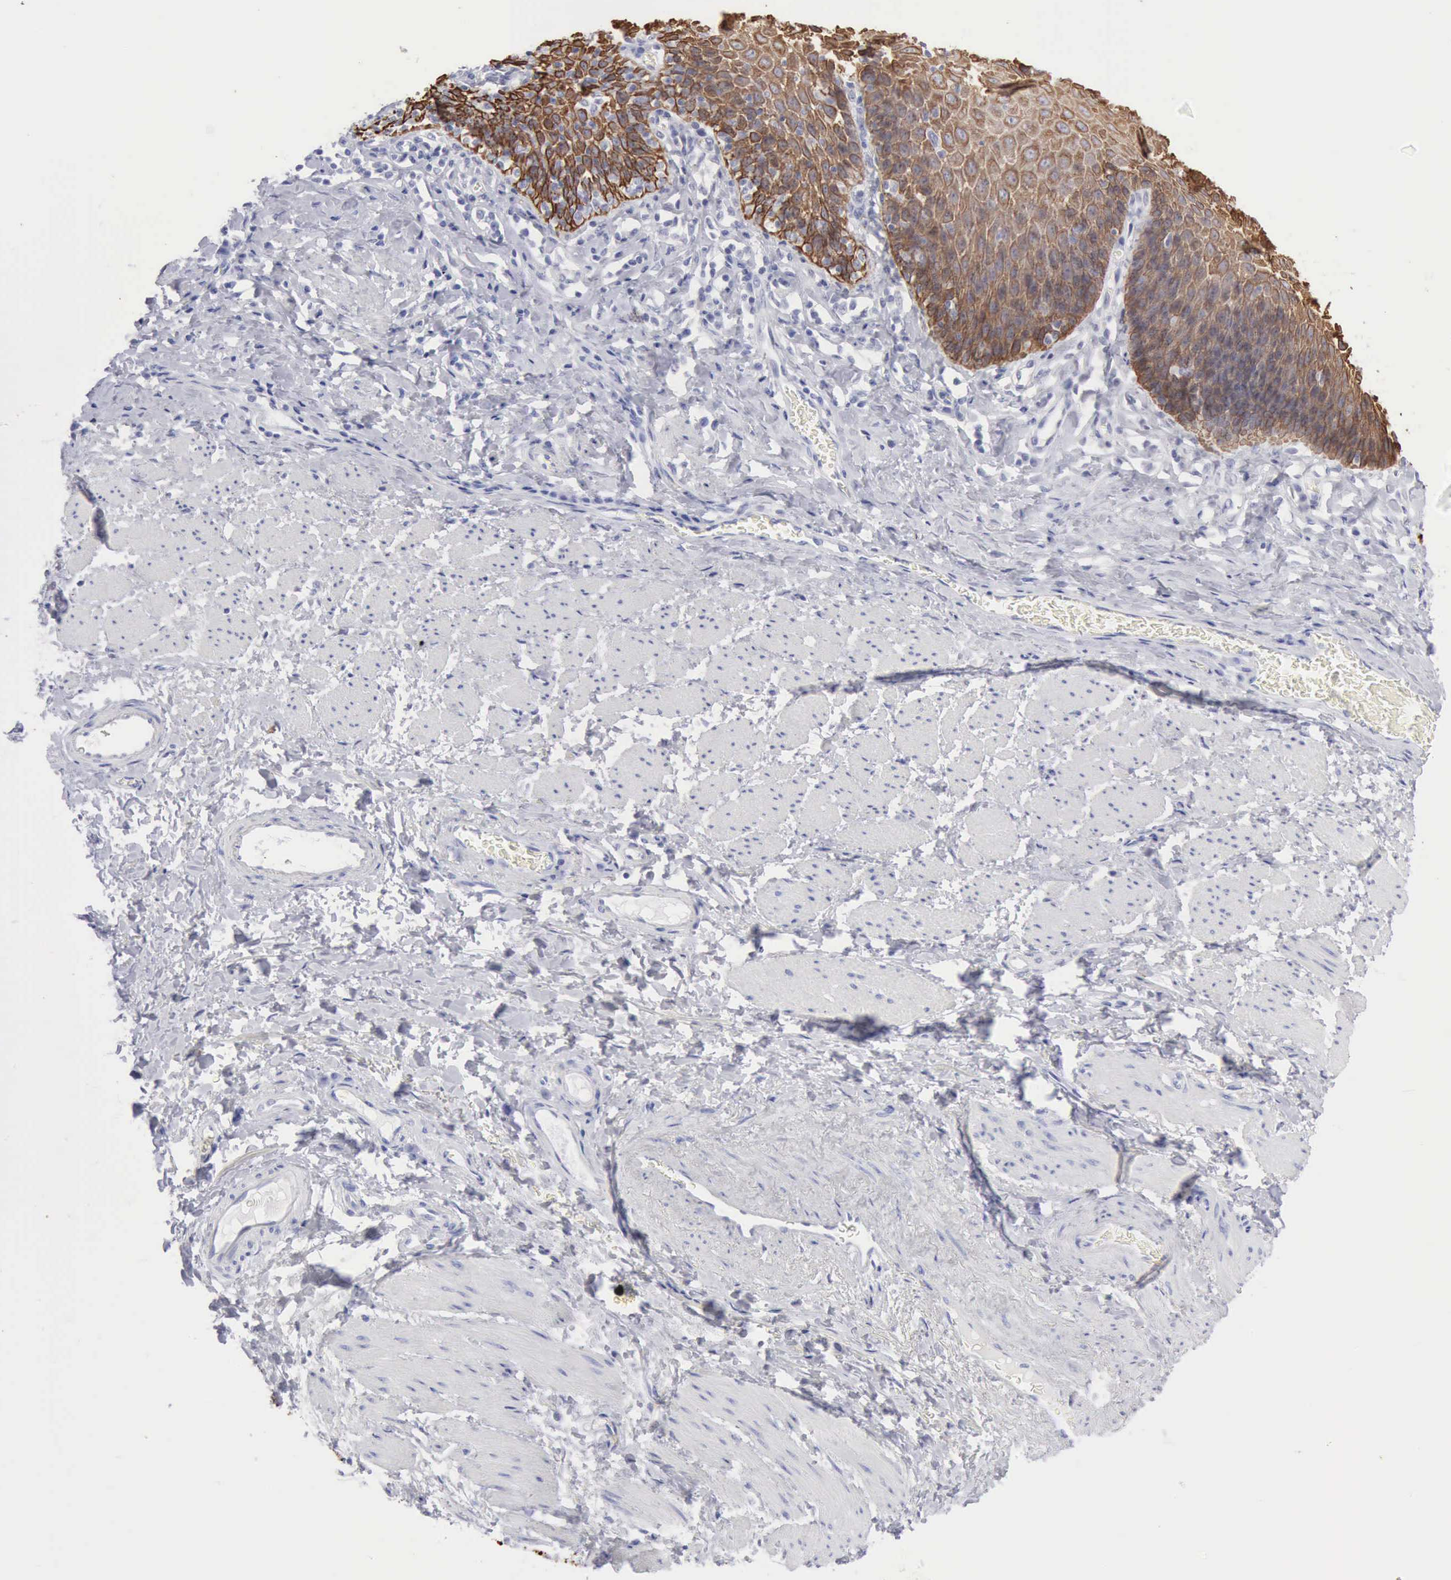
{"staining": {"intensity": "moderate", "quantity": ">75%", "location": "cytoplasmic/membranous"}, "tissue": "esophagus", "cell_type": "Squamous epithelial cells", "image_type": "normal", "snomed": [{"axis": "morphology", "description": "Normal tissue, NOS"}, {"axis": "topography", "description": "Esophagus"}], "caption": "Squamous epithelial cells demonstrate medium levels of moderate cytoplasmic/membranous staining in approximately >75% of cells in normal esophagus. (DAB IHC with brightfield microscopy, high magnification).", "gene": "KRT5", "patient": {"sex": "female", "age": 61}}